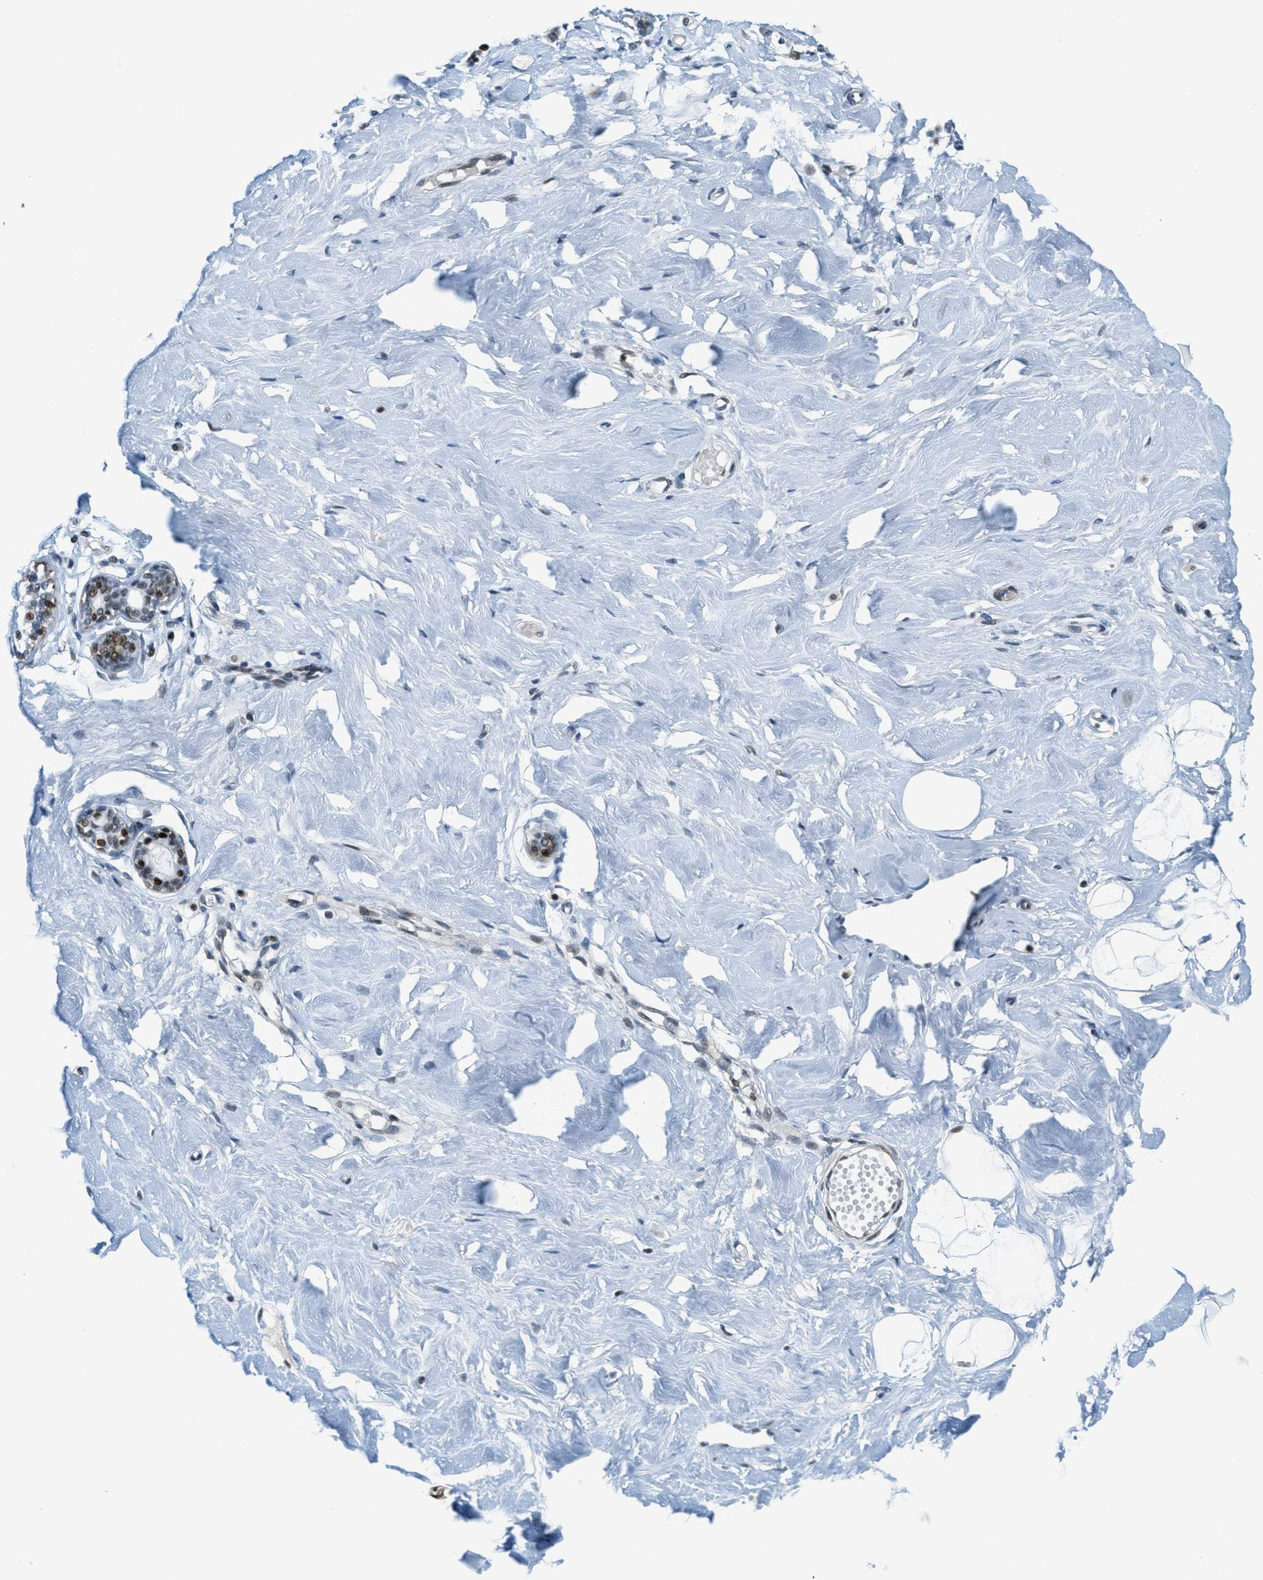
{"staining": {"intensity": "moderate", "quantity": "25%-75%", "location": "nuclear"}, "tissue": "breast", "cell_type": "Glandular cells", "image_type": "normal", "snomed": [{"axis": "morphology", "description": "Normal tissue, NOS"}, {"axis": "topography", "description": "Breast"}], "caption": "This photomicrograph shows immunohistochemistry (IHC) staining of unremarkable breast, with medium moderate nuclear staining in approximately 25%-75% of glandular cells.", "gene": "ZDHHC23", "patient": {"sex": "female", "age": 23}}